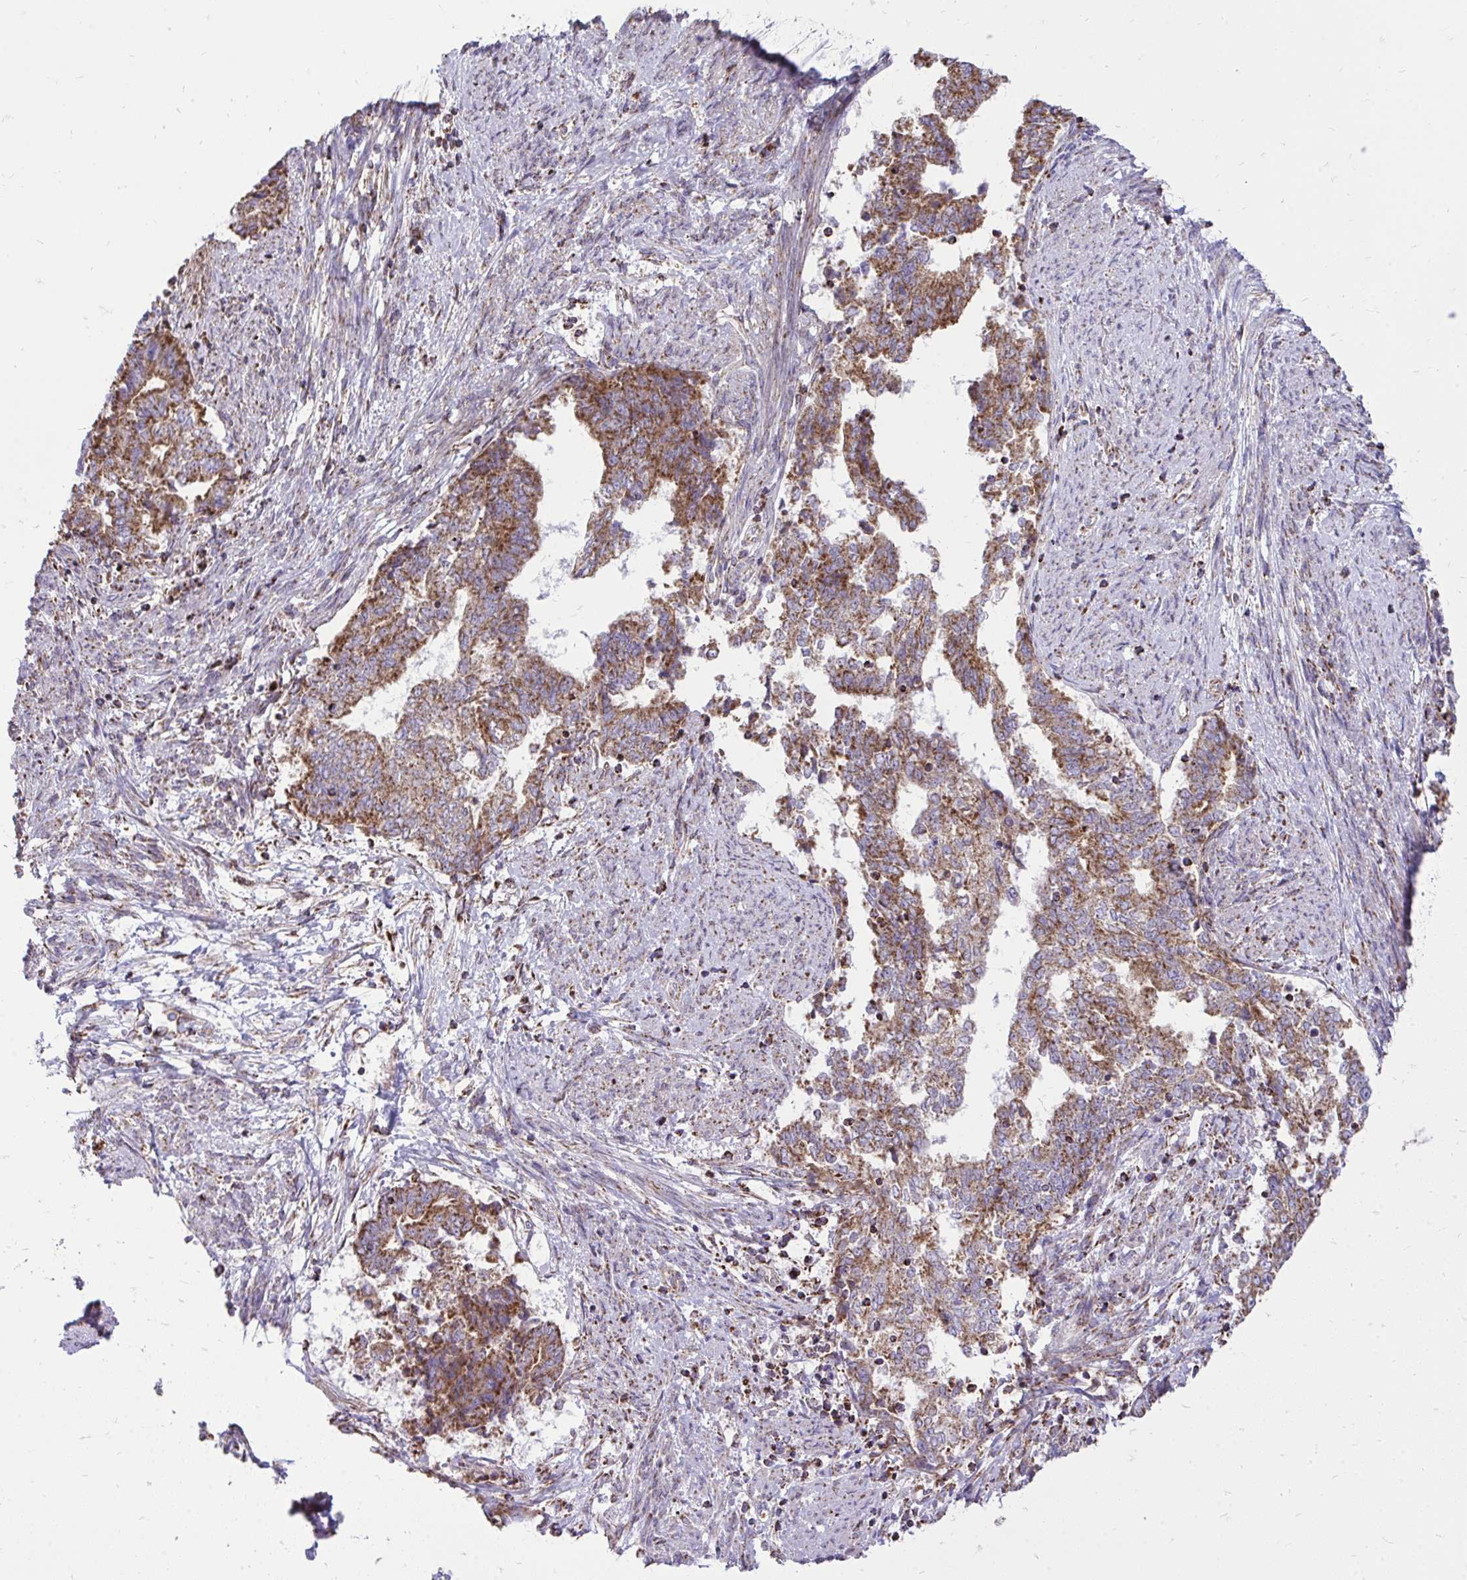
{"staining": {"intensity": "moderate", "quantity": ">75%", "location": "cytoplasmic/membranous"}, "tissue": "endometrial cancer", "cell_type": "Tumor cells", "image_type": "cancer", "snomed": [{"axis": "morphology", "description": "Adenocarcinoma, NOS"}, {"axis": "topography", "description": "Endometrium"}], "caption": "Brown immunohistochemical staining in human endometrial cancer (adenocarcinoma) exhibits moderate cytoplasmic/membranous positivity in approximately >75% of tumor cells.", "gene": "SPTBN2", "patient": {"sex": "female", "age": 65}}